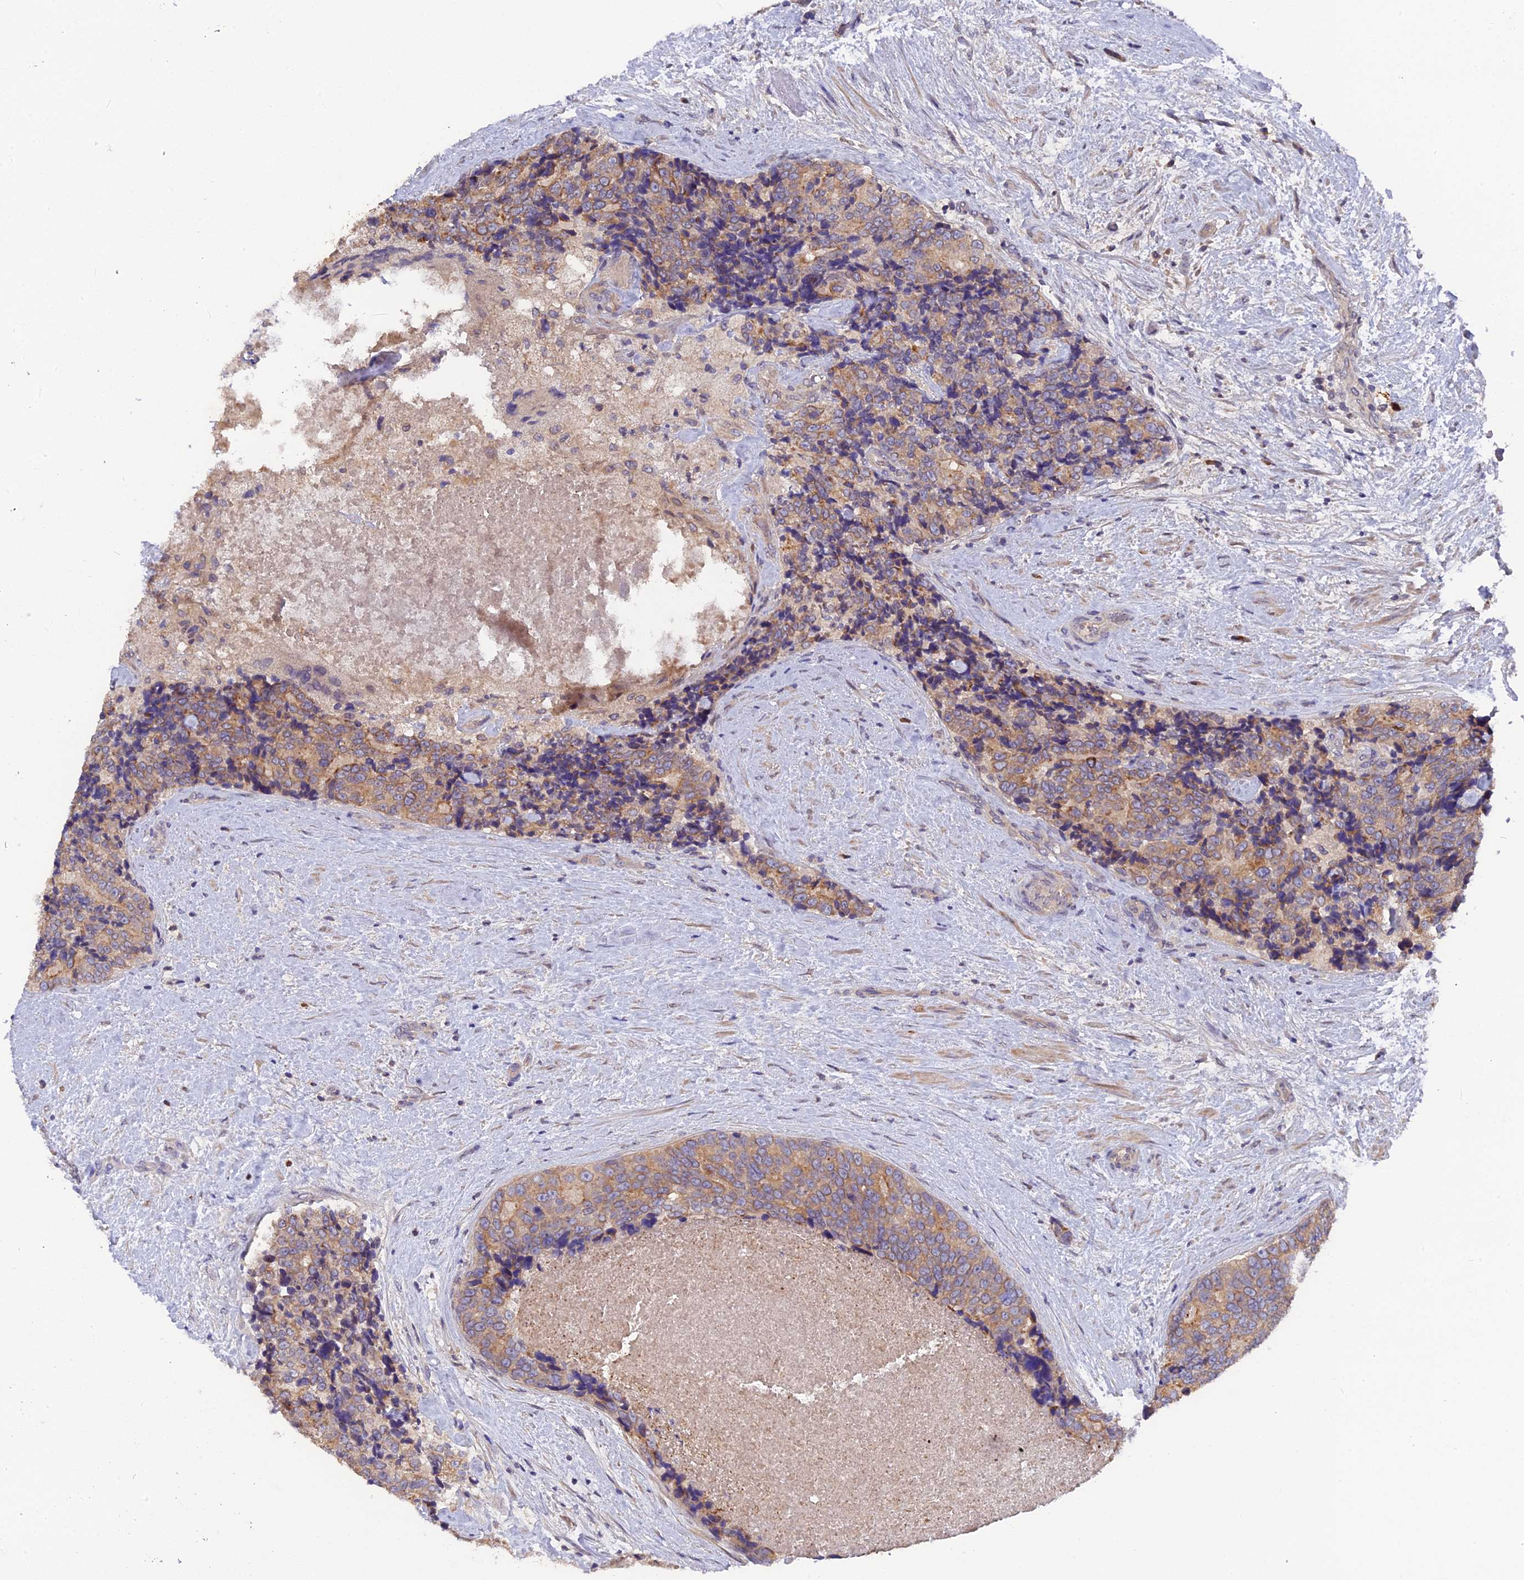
{"staining": {"intensity": "moderate", "quantity": ">75%", "location": "cytoplasmic/membranous"}, "tissue": "prostate cancer", "cell_type": "Tumor cells", "image_type": "cancer", "snomed": [{"axis": "morphology", "description": "Adenocarcinoma, High grade"}, {"axis": "topography", "description": "Prostate"}], "caption": "A micrograph of human prostate cancer (high-grade adenocarcinoma) stained for a protein reveals moderate cytoplasmic/membranous brown staining in tumor cells. Using DAB (brown) and hematoxylin (blue) stains, captured at high magnification using brightfield microscopy.", "gene": "ZCCHC2", "patient": {"sex": "male", "age": 70}}